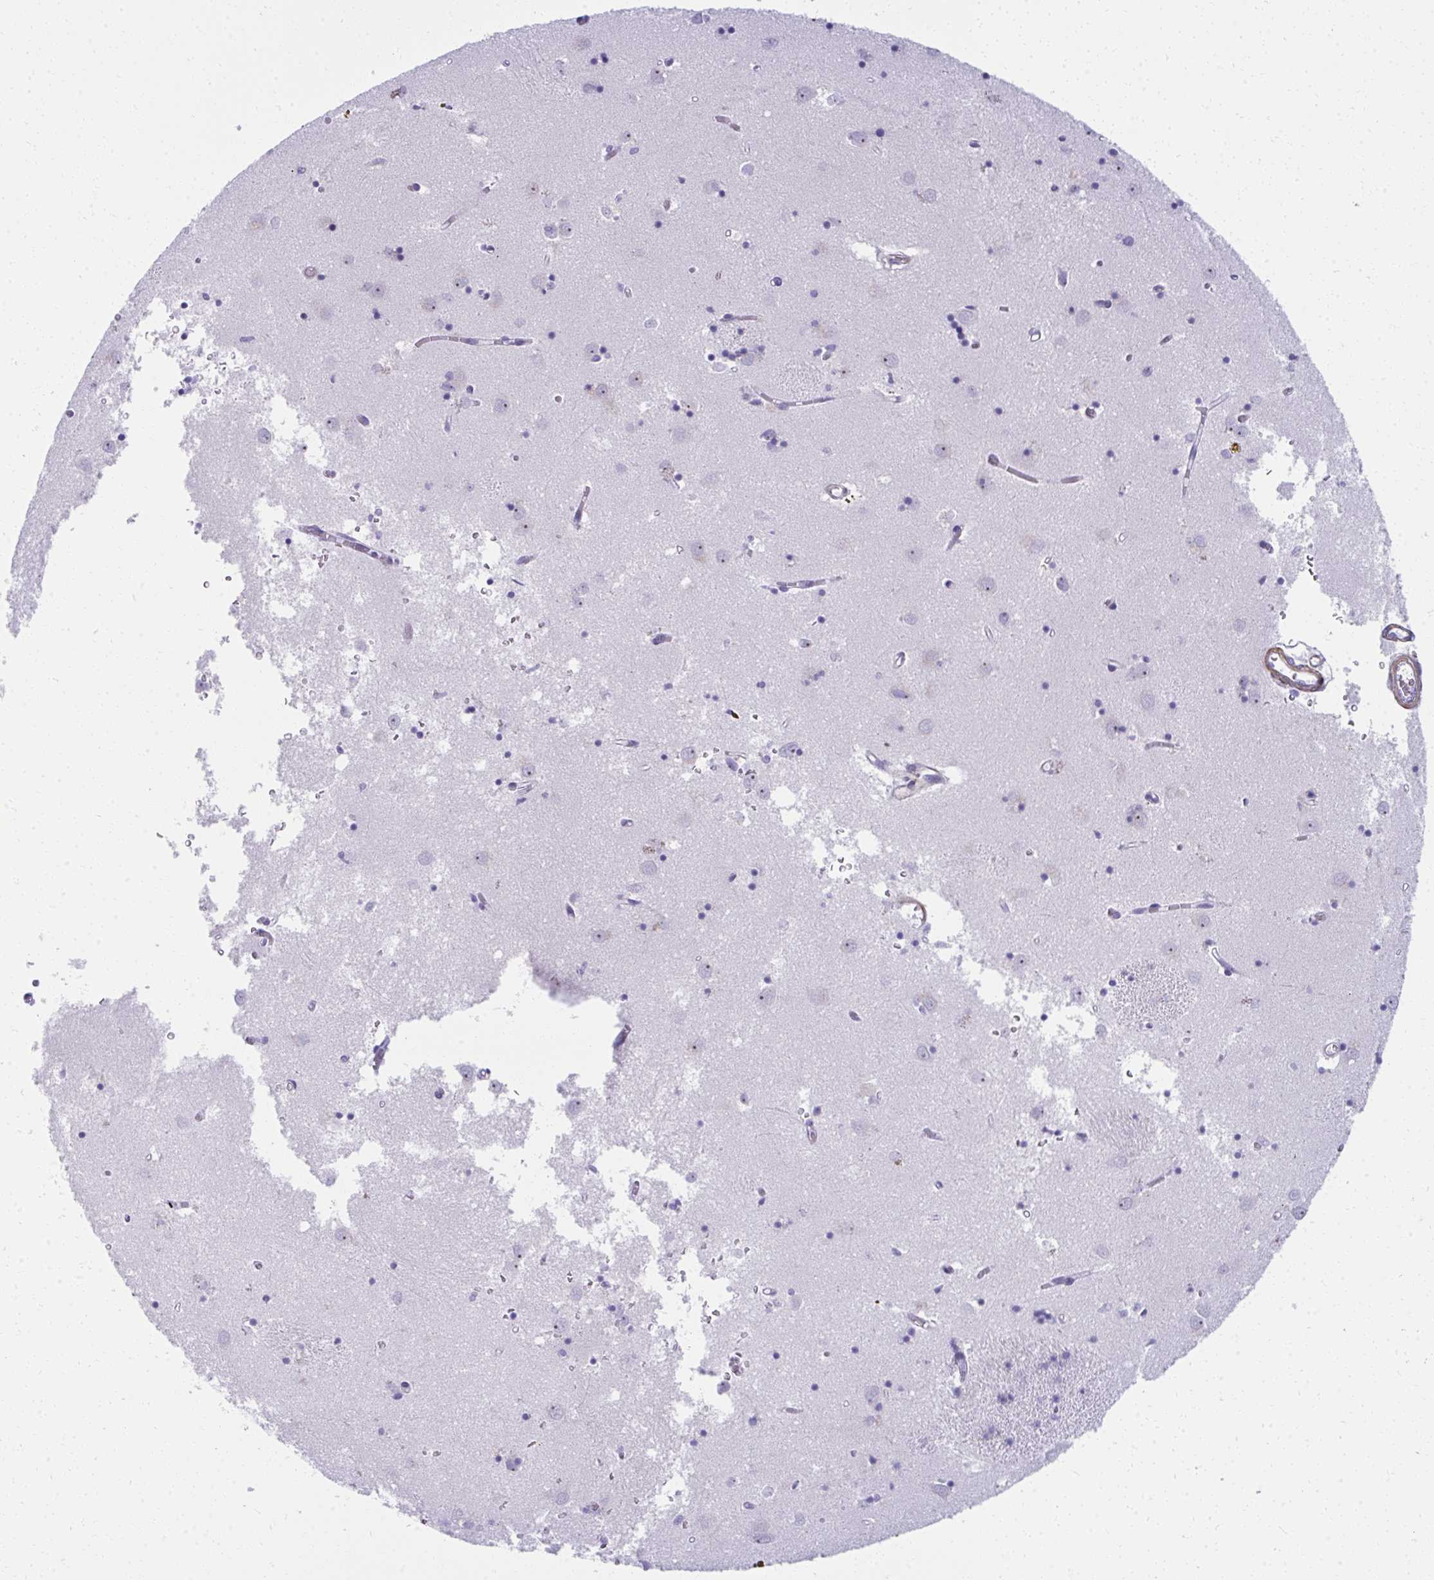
{"staining": {"intensity": "negative", "quantity": "none", "location": "none"}, "tissue": "caudate", "cell_type": "Glial cells", "image_type": "normal", "snomed": [{"axis": "morphology", "description": "Normal tissue, NOS"}, {"axis": "topography", "description": "Lateral ventricle wall"}], "caption": "Micrograph shows no protein expression in glial cells of unremarkable caudate. Brightfield microscopy of immunohistochemistry stained with DAB (brown) and hematoxylin (blue), captured at high magnification.", "gene": "PUS7L", "patient": {"sex": "male", "age": 70}}